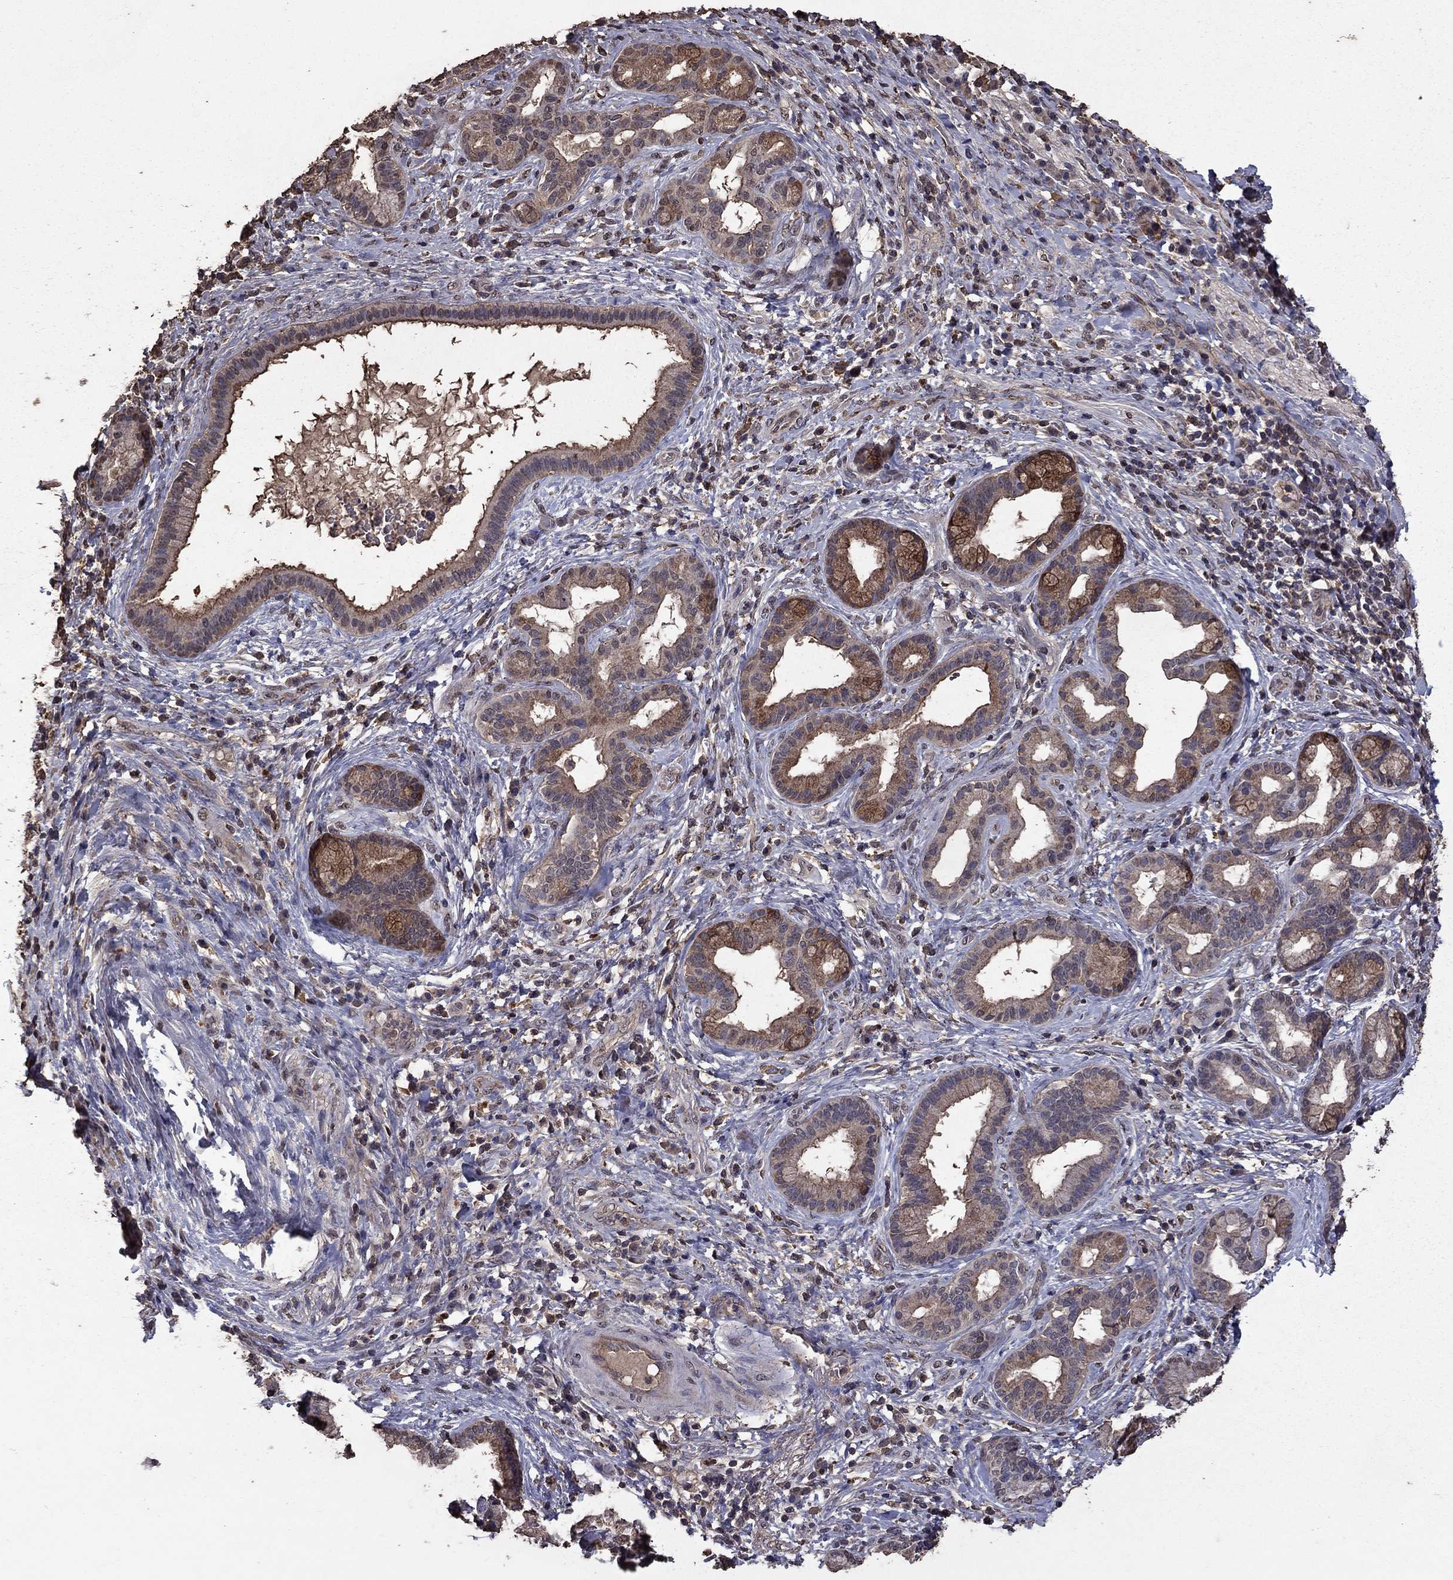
{"staining": {"intensity": "moderate", "quantity": "<25%", "location": "cytoplasmic/membranous"}, "tissue": "liver cancer", "cell_type": "Tumor cells", "image_type": "cancer", "snomed": [{"axis": "morphology", "description": "Cholangiocarcinoma"}, {"axis": "topography", "description": "Liver"}], "caption": "Cholangiocarcinoma (liver) stained with a brown dye displays moderate cytoplasmic/membranous positive expression in approximately <25% of tumor cells.", "gene": "SERPINA5", "patient": {"sex": "female", "age": 73}}